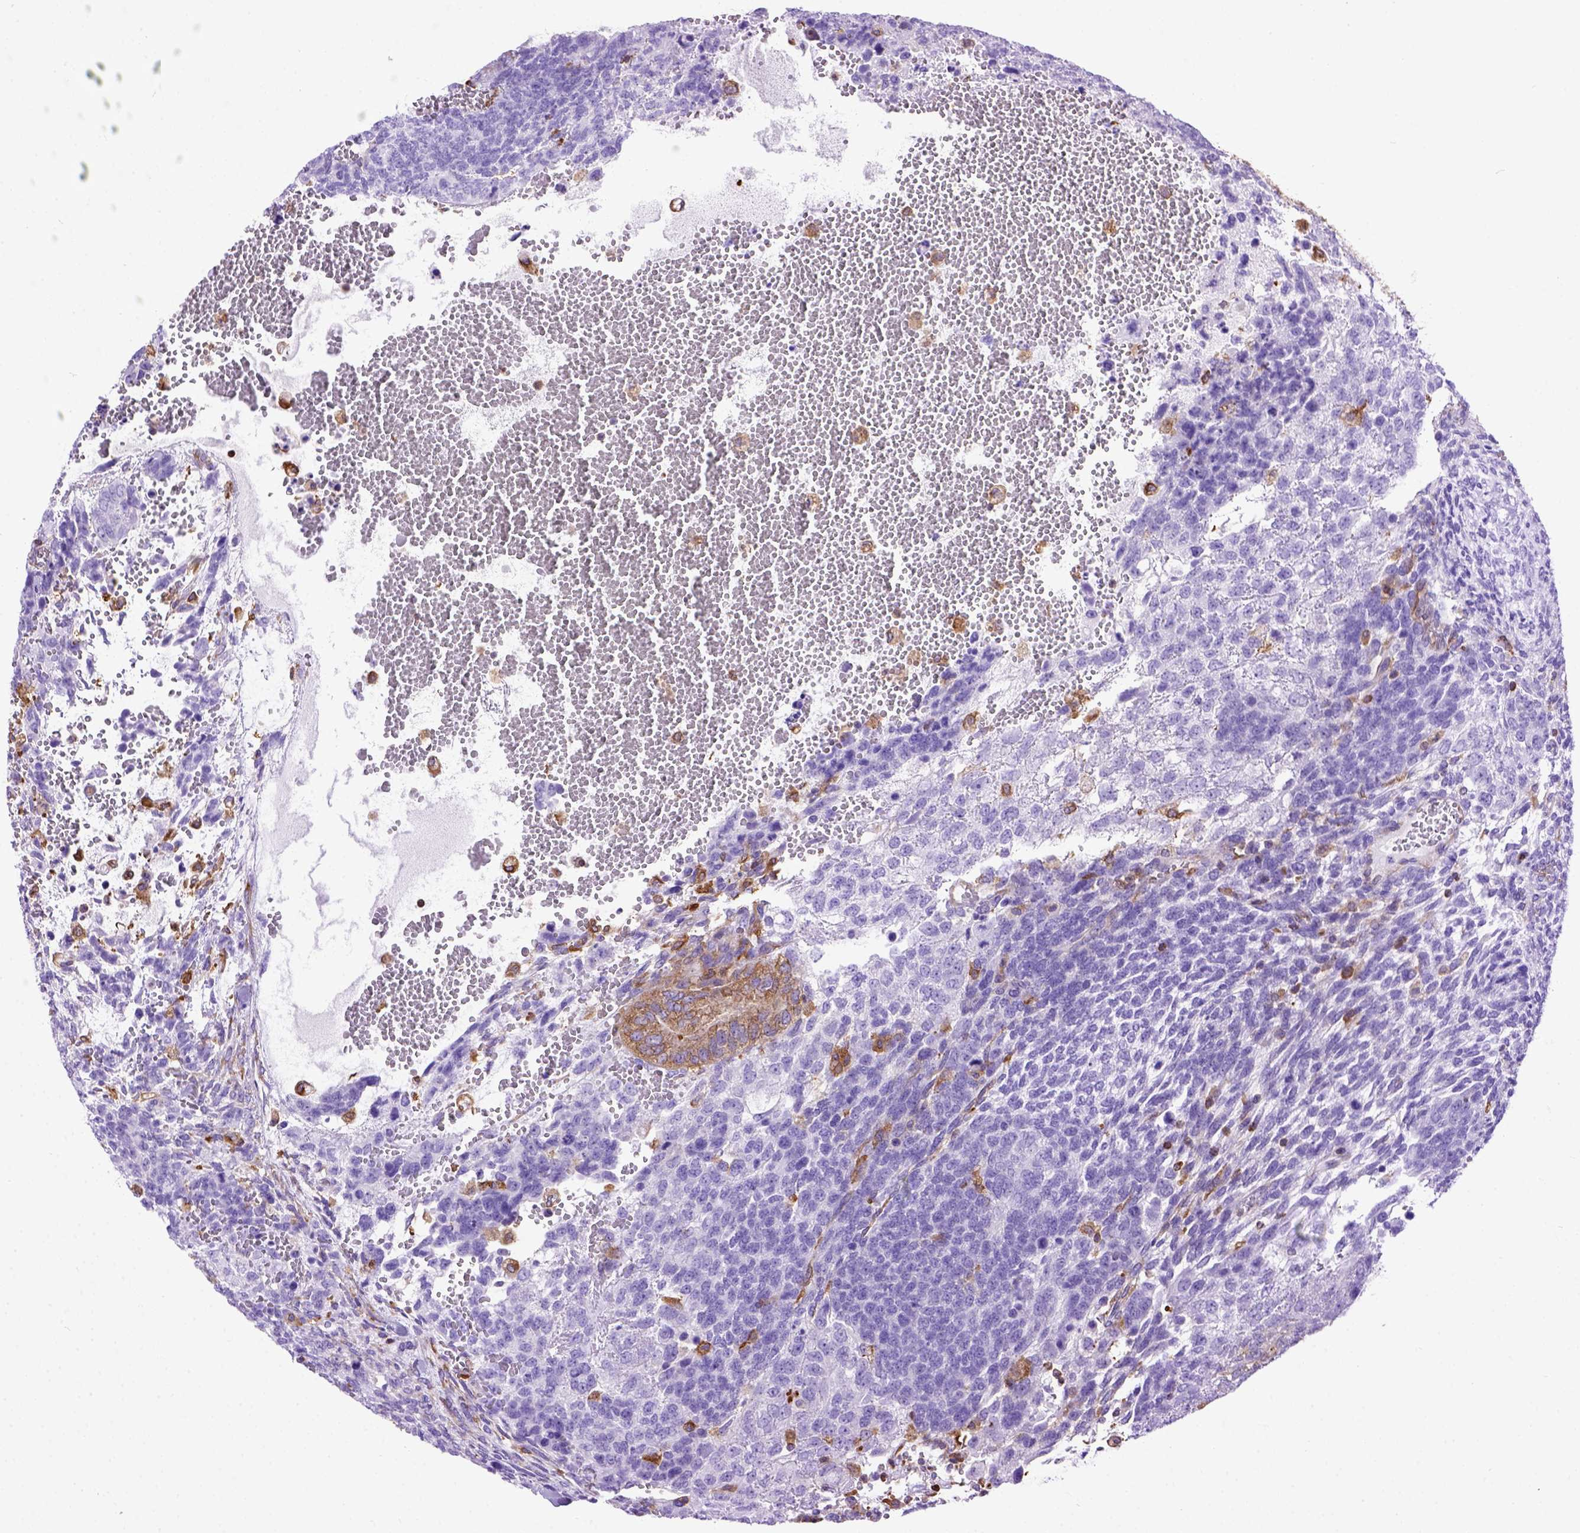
{"staining": {"intensity": "negative", "quantity": "none", "location": "none"}, "tissue": "testis cancer", "cell_type": "Tumor cells", "image_type": "cancer", "snomed": [{"axis": "morphology", "description": "Normal tissue, NOS"}, {"axis": "morphology", "description": "Carcinoma, Embryonal, NOS"}, {"axis": "topography", "description": "Testis"}, {"axis": "topography", "description": "Epididymis"}], "caption": "Immunohistochemical staining of human testis cancer (embryonal carcinoma) reveals no significant positivity in tumor cells.", "gene": "MVP", "patient": {"sex": "male", "age": 23}}